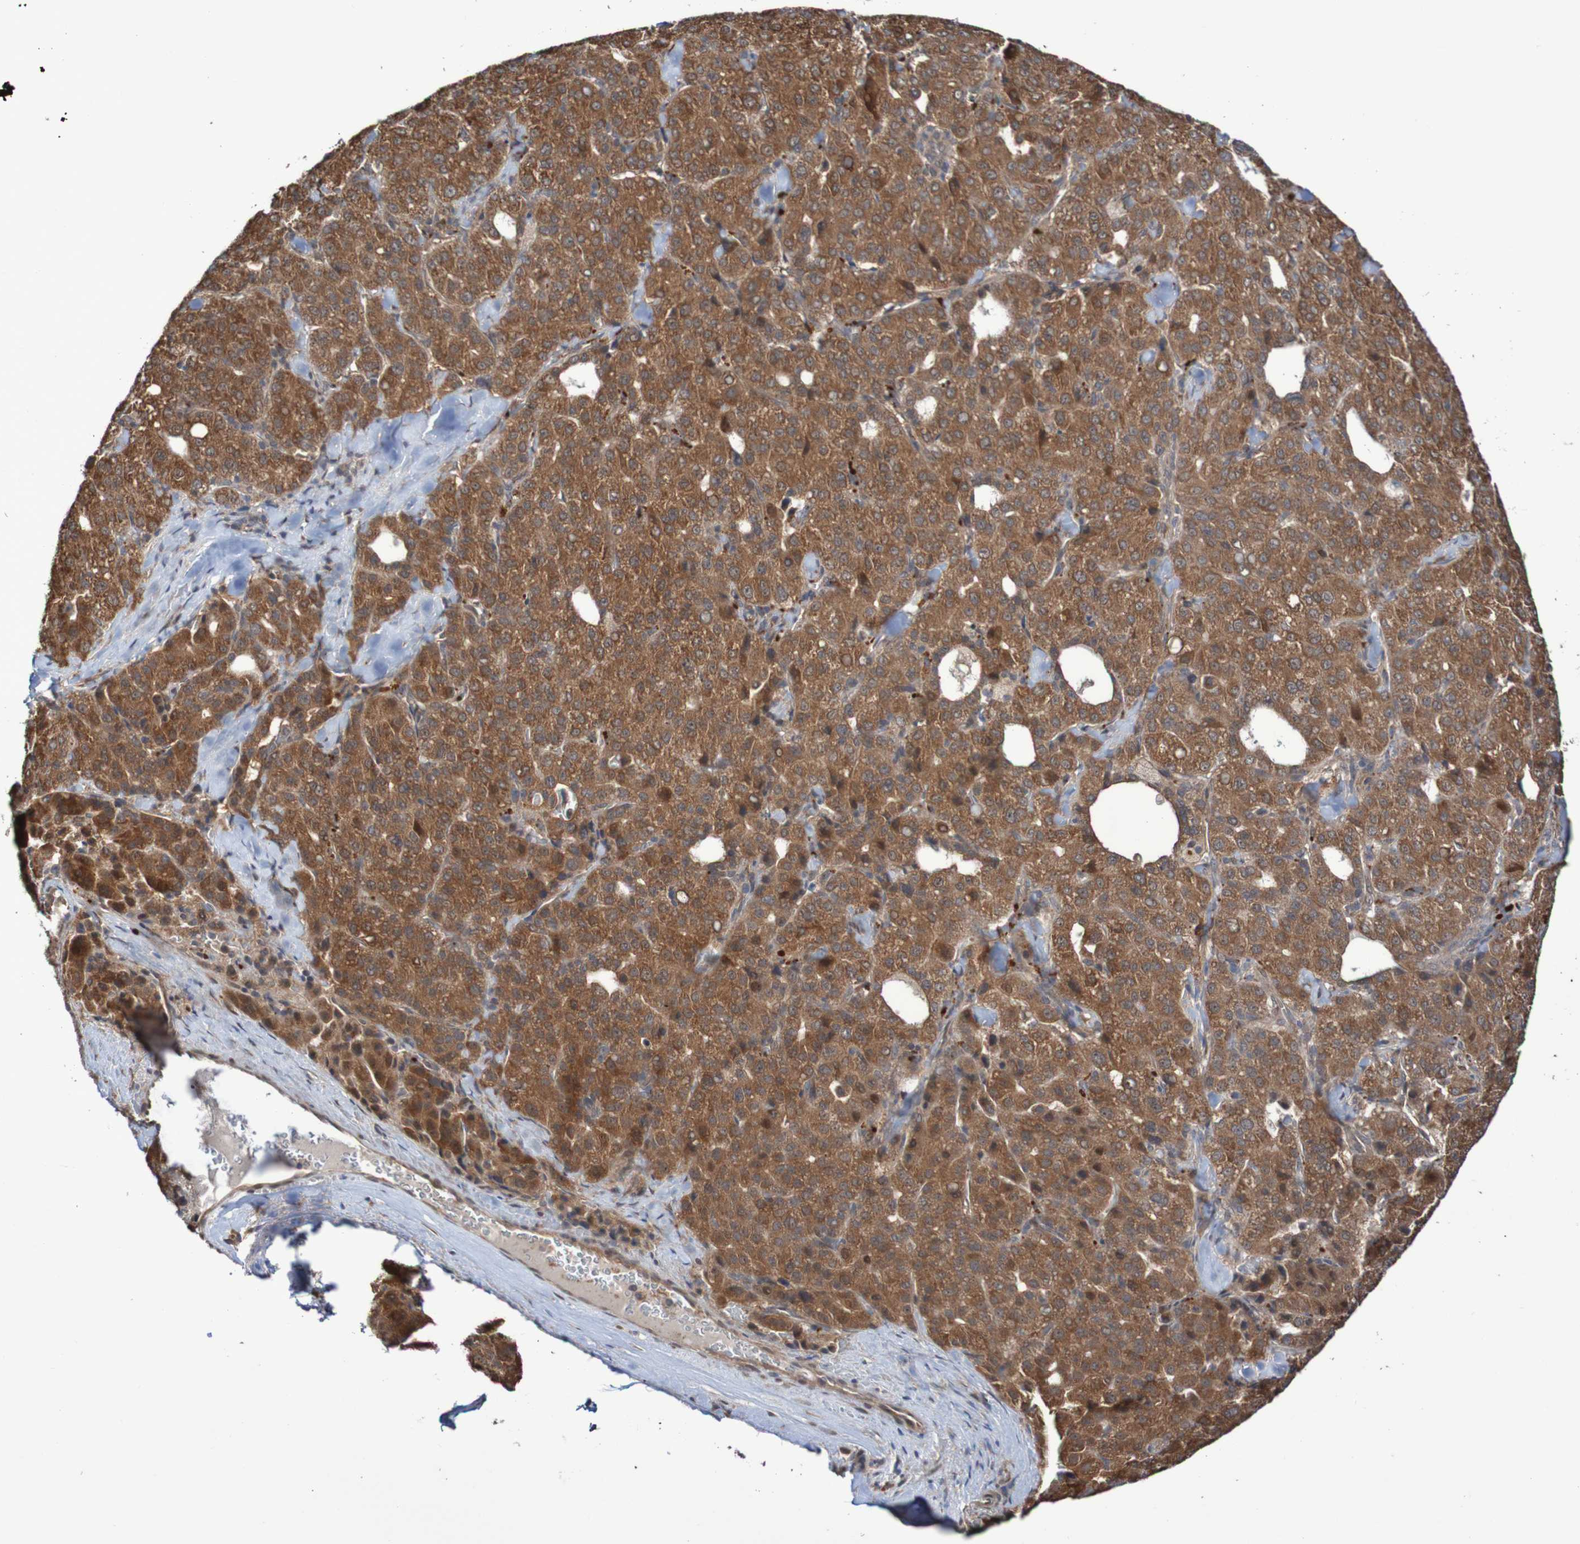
{"staining": {"intensity": "moderate", "quantity": ">75%", "location": "cytoplasmic/membranous"}, "tissue": "liver cancer", "cell_type": "Tumor cells", "image_type": "cancer", "snomed": [{"axis": "morphology", "description": "Carcinoma, Hepatocellular, NOS"}, {"axis": "topography", "description": "Liver"}], "caption": "Moderate cytoplasmic/membranous expression is seen in approximately >75% of tumor cells in liver cancer (hepatocellular carcinoma). The staining was performed using DAB to visualize the protein expression in brown, while the nuclei were stained in blue with hematoxylin (Magnification: 20x).", "gene": "PHPT1", "patient": {"sex": "male", "age": 65}}